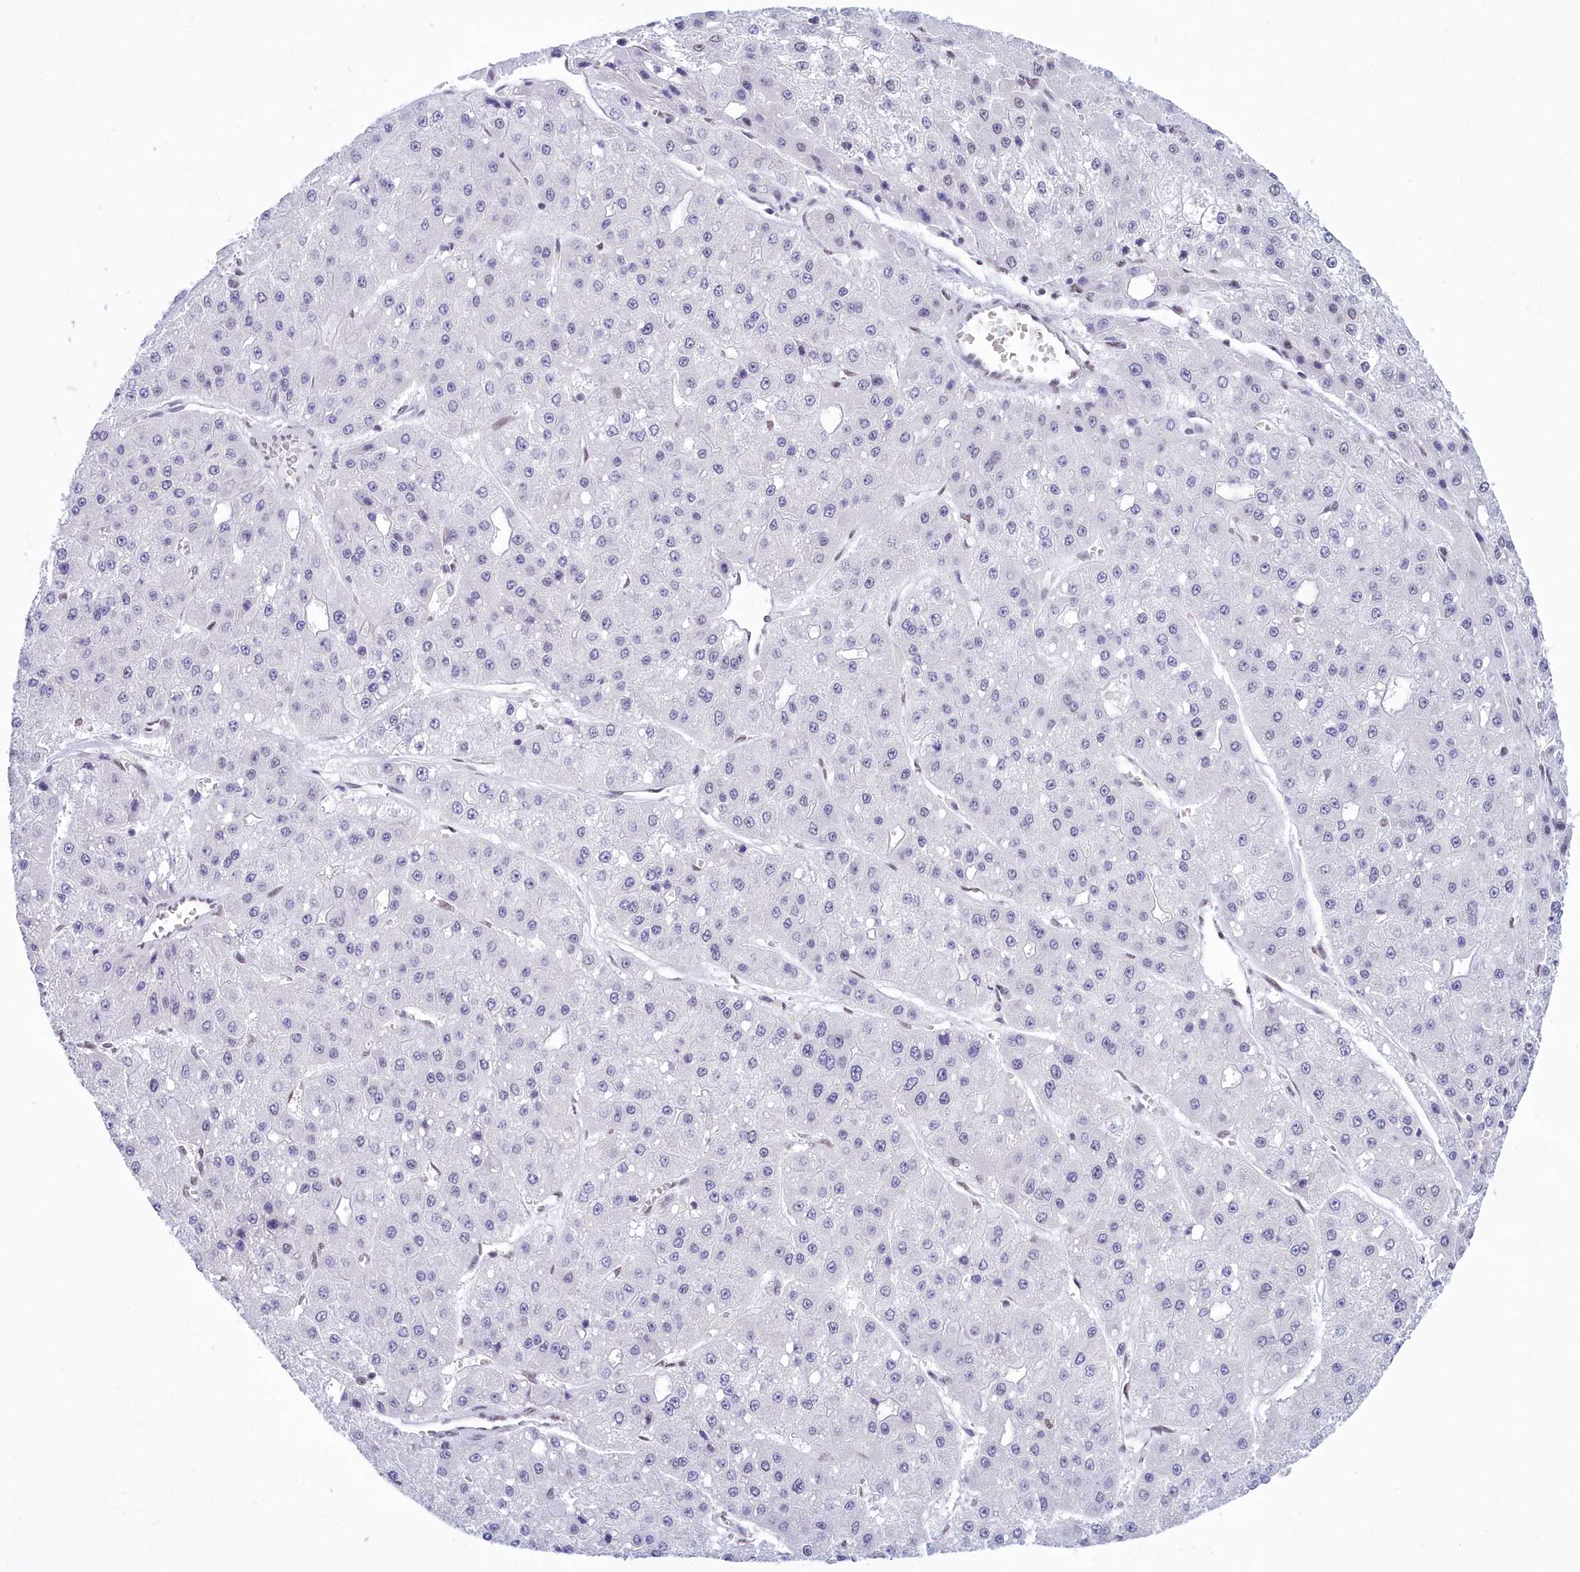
{"staining": {"intensity": "negative", "quantity": "none", "location": "none"}, "tissue": "liver cancer", "cell_type": "Tumor cells", "image_type": "cancer", "snomed": [{"axis": "morphology", "description": "Carcinoma, Hepatocellular, NOS"}, {"axis": "topography", "description": "Liver"}], "caption": "Hepatocellular carcinoma (liver) was stained to show a protein in brown. There is no significant positivity in tumor cells.", "gene": "CDC26", "patient": {"sex": "male", "age": 47}}